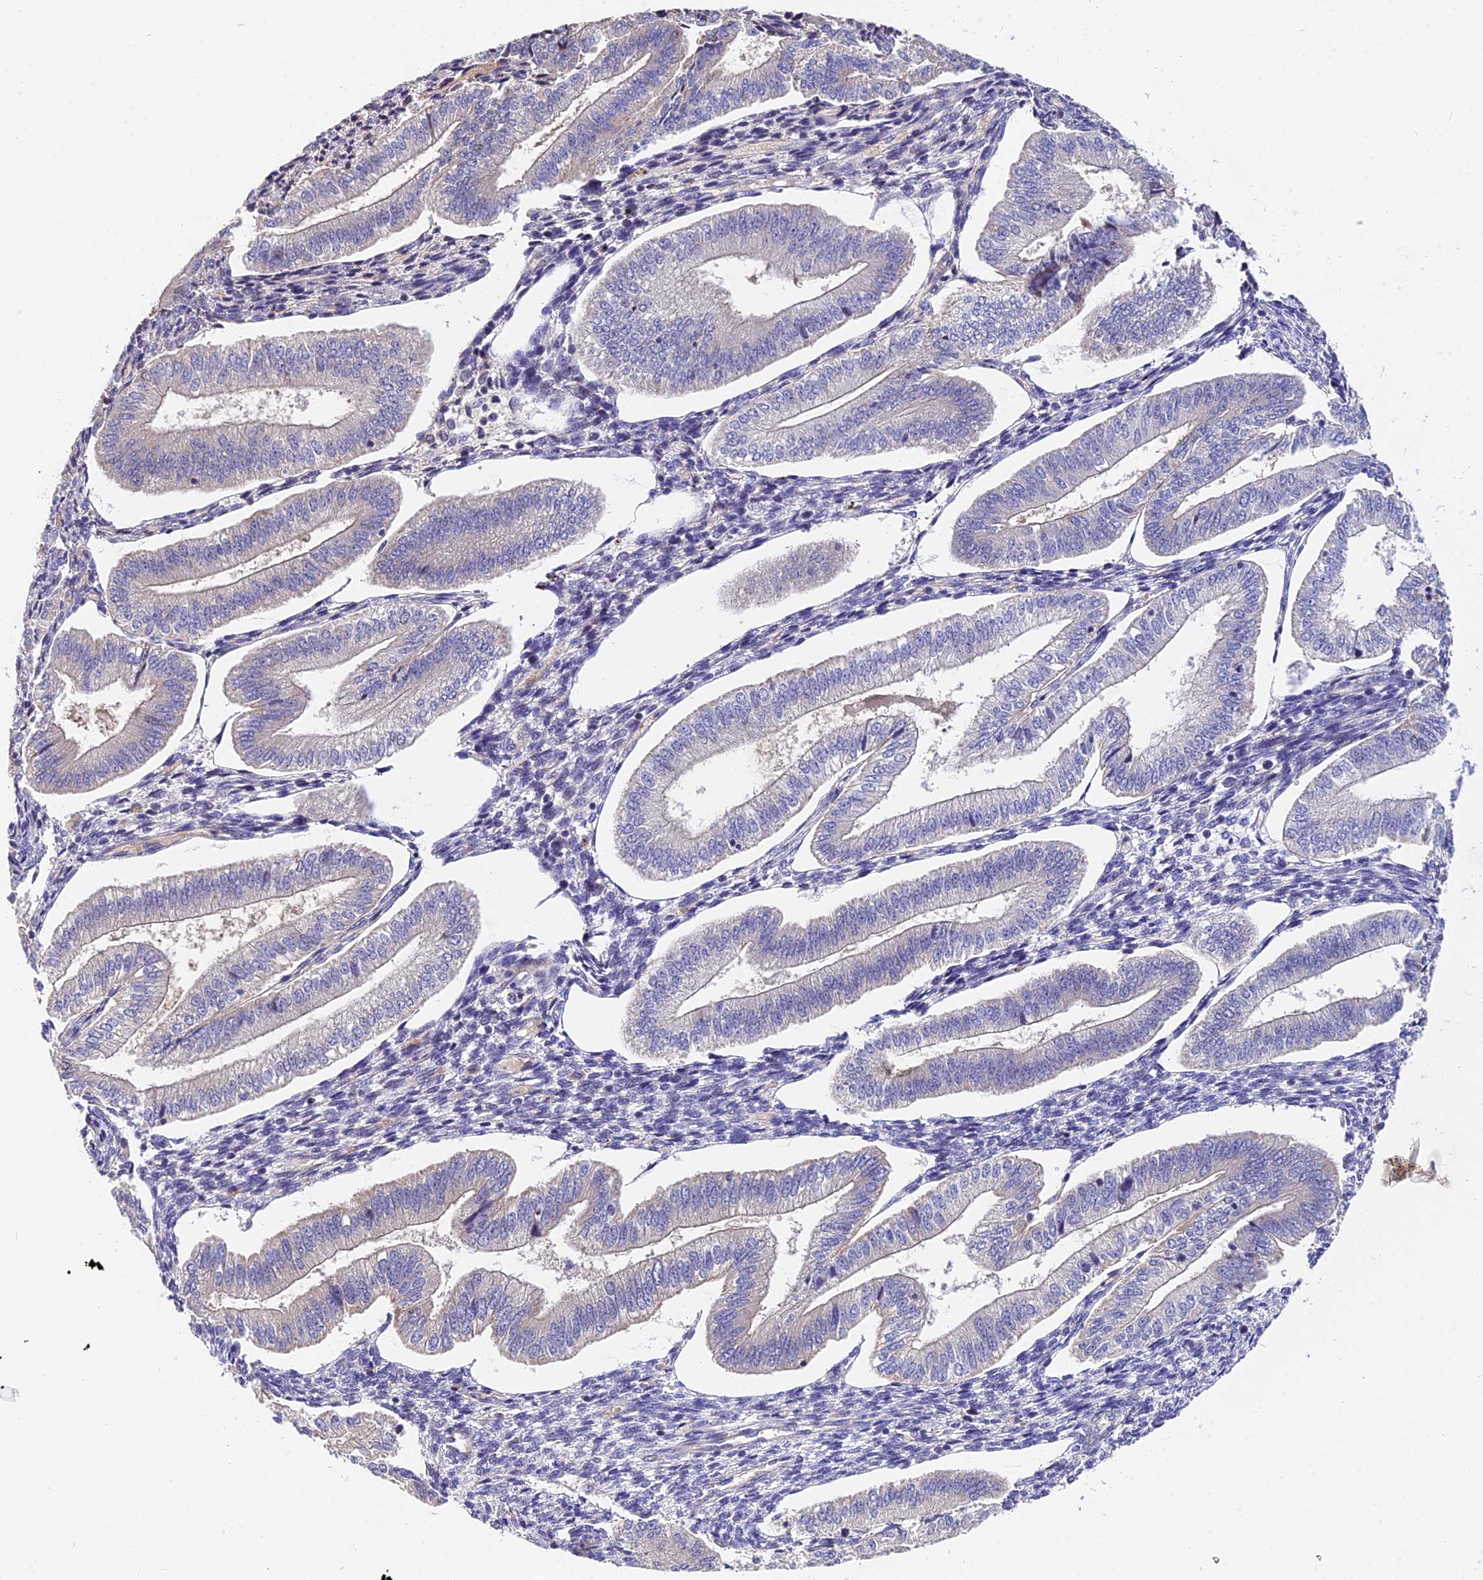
{"staining": {"intensity": "negative", "quantity": "none", "location": "none"}, "tissue": "endometrium", "cell_type": "Cells in endometrial stroma", "image_type": "normal", "snomed": [{"axis": "morphology", "description": "Normal tissue, NOS"}, {"axis": "topography", "description": "Endometrium"}], "caption": "High power microscopy histopathology image of an immunohistochemistry micrograph of normal endometrium, revealing no significant staining in cells in endometrial stroma.", "gene": "TRMT1", "patient": {"sex": "female", "age": 34}}